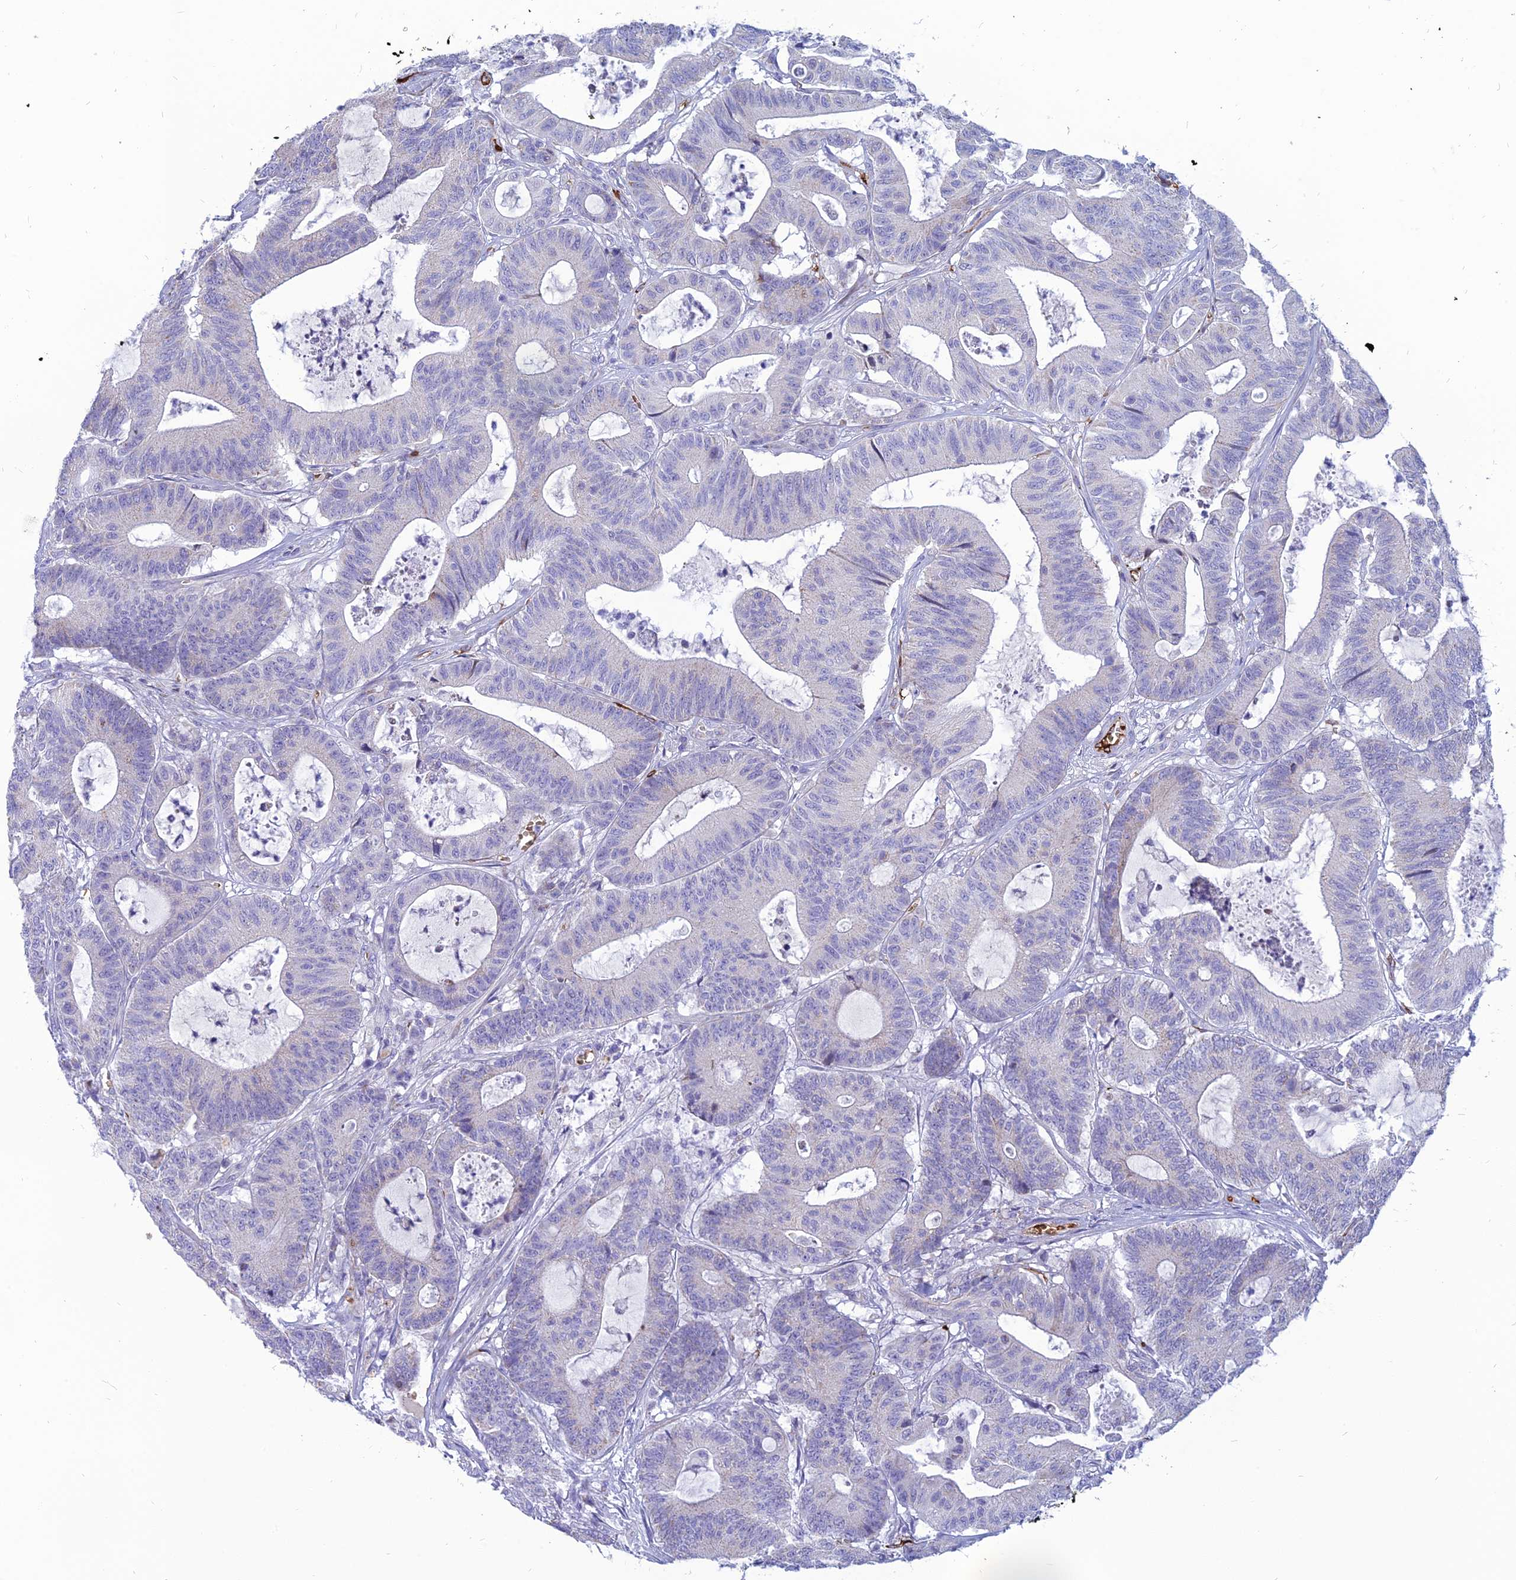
{"staining": {"intensity": "negative", "quantity": "none", "location": "none"}, "tissue": "colorectal cancer", "cell_type": "Tumor cells", "image_type": "cancer", "snomed": [{"axis": "morphology", "description": "Adenocarcinoma, NOS"}, {"axis": "topography", "description": "Colon"}], "caption": "An image of colorectal cancer stained for a protein exhibits no brown staining in tumor cells.", "gene": "HHAT", "patient": {"sex": "female", "age": 84}}